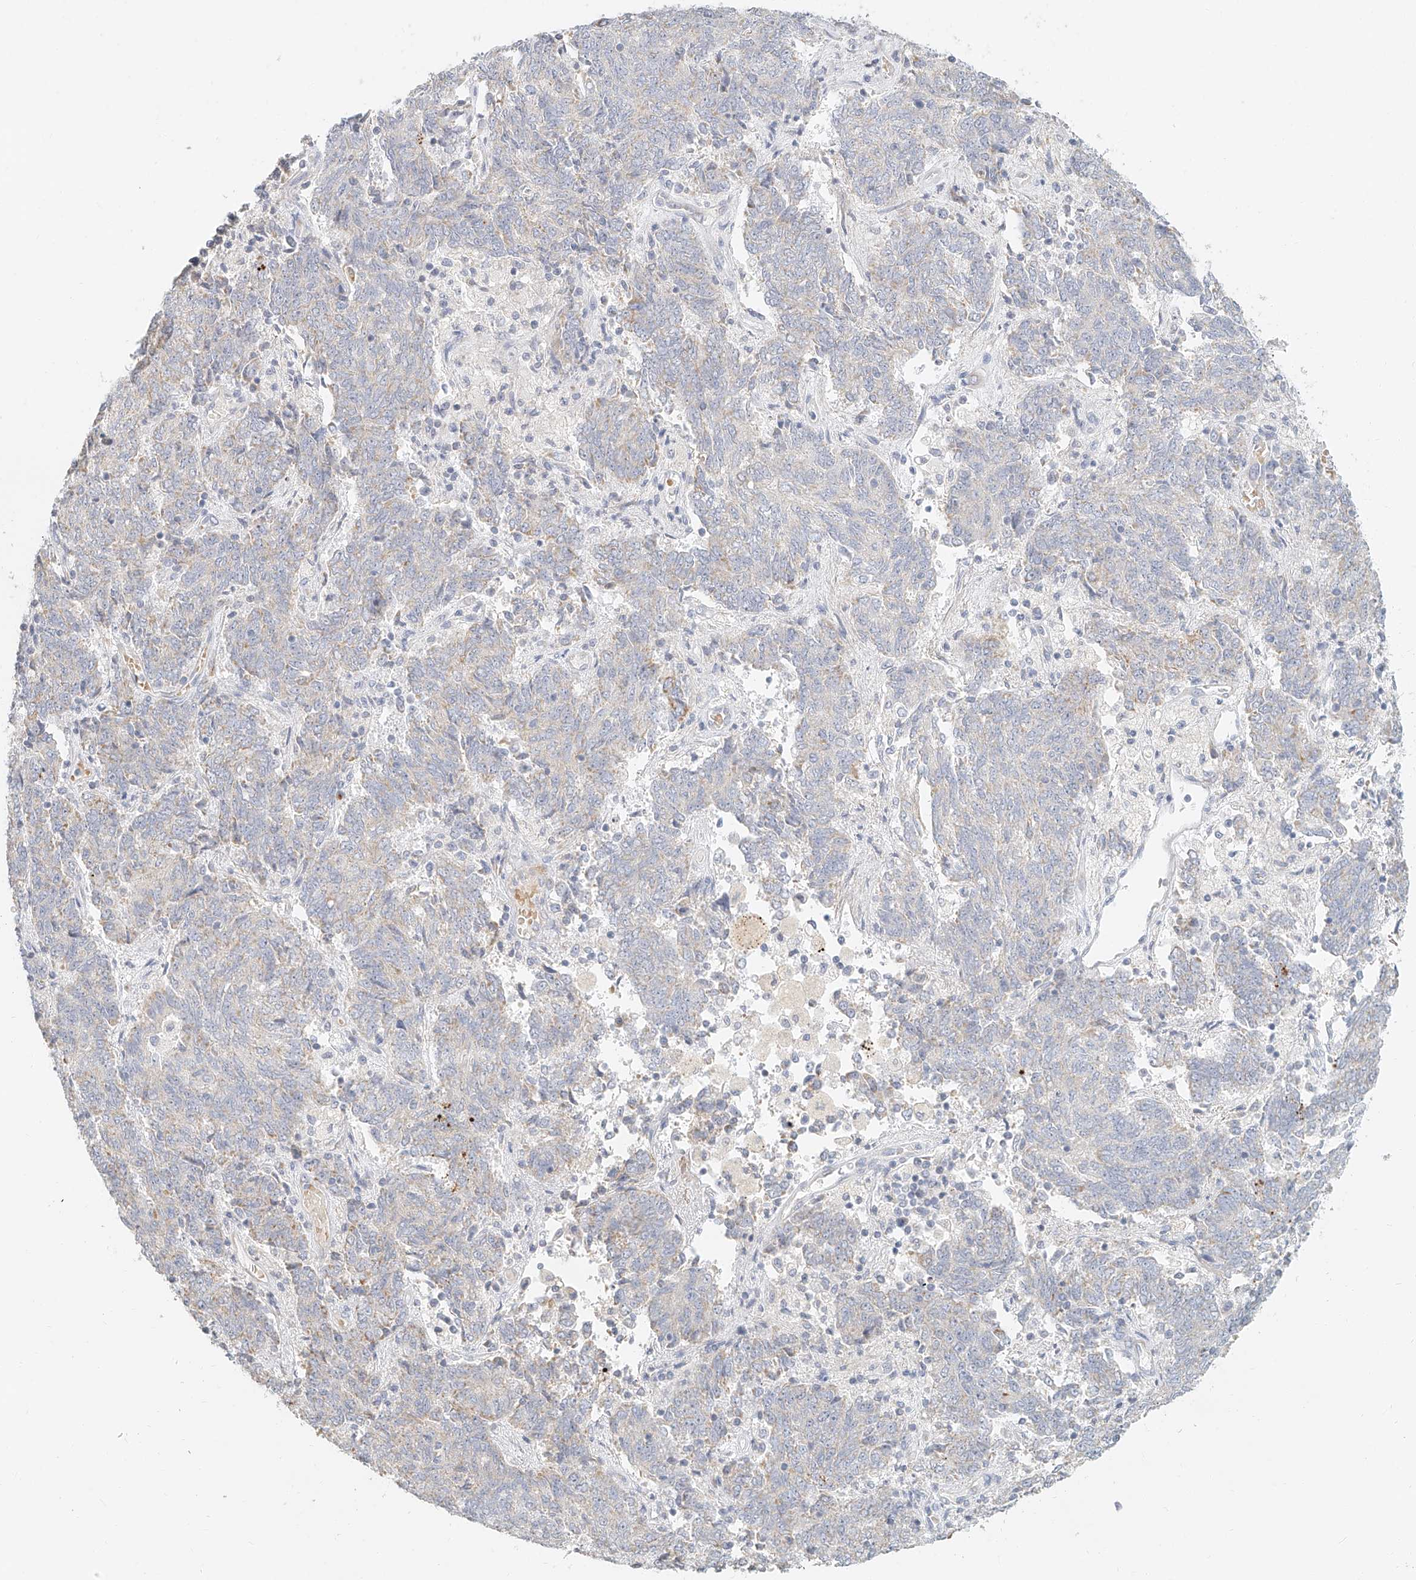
{"staining": {"intensity": "weak", "quantity": "<25%", "location": "cytoplasmic/membranous"}, "tissue": "endometrial cancer", "cell_type": "Tumor cells", "image_type": "cancer", "snomed": [{"axis": "morphology", "description": "Adenocarcinoma, NOS"}, {"axis": "topography", "description": "Endometrium"}], "caption": "Tumor cells are negative for brown protein staining in endometrial cancer.", "gene": "CXorf58", "patient": {"sex": "female", "age": 80}}